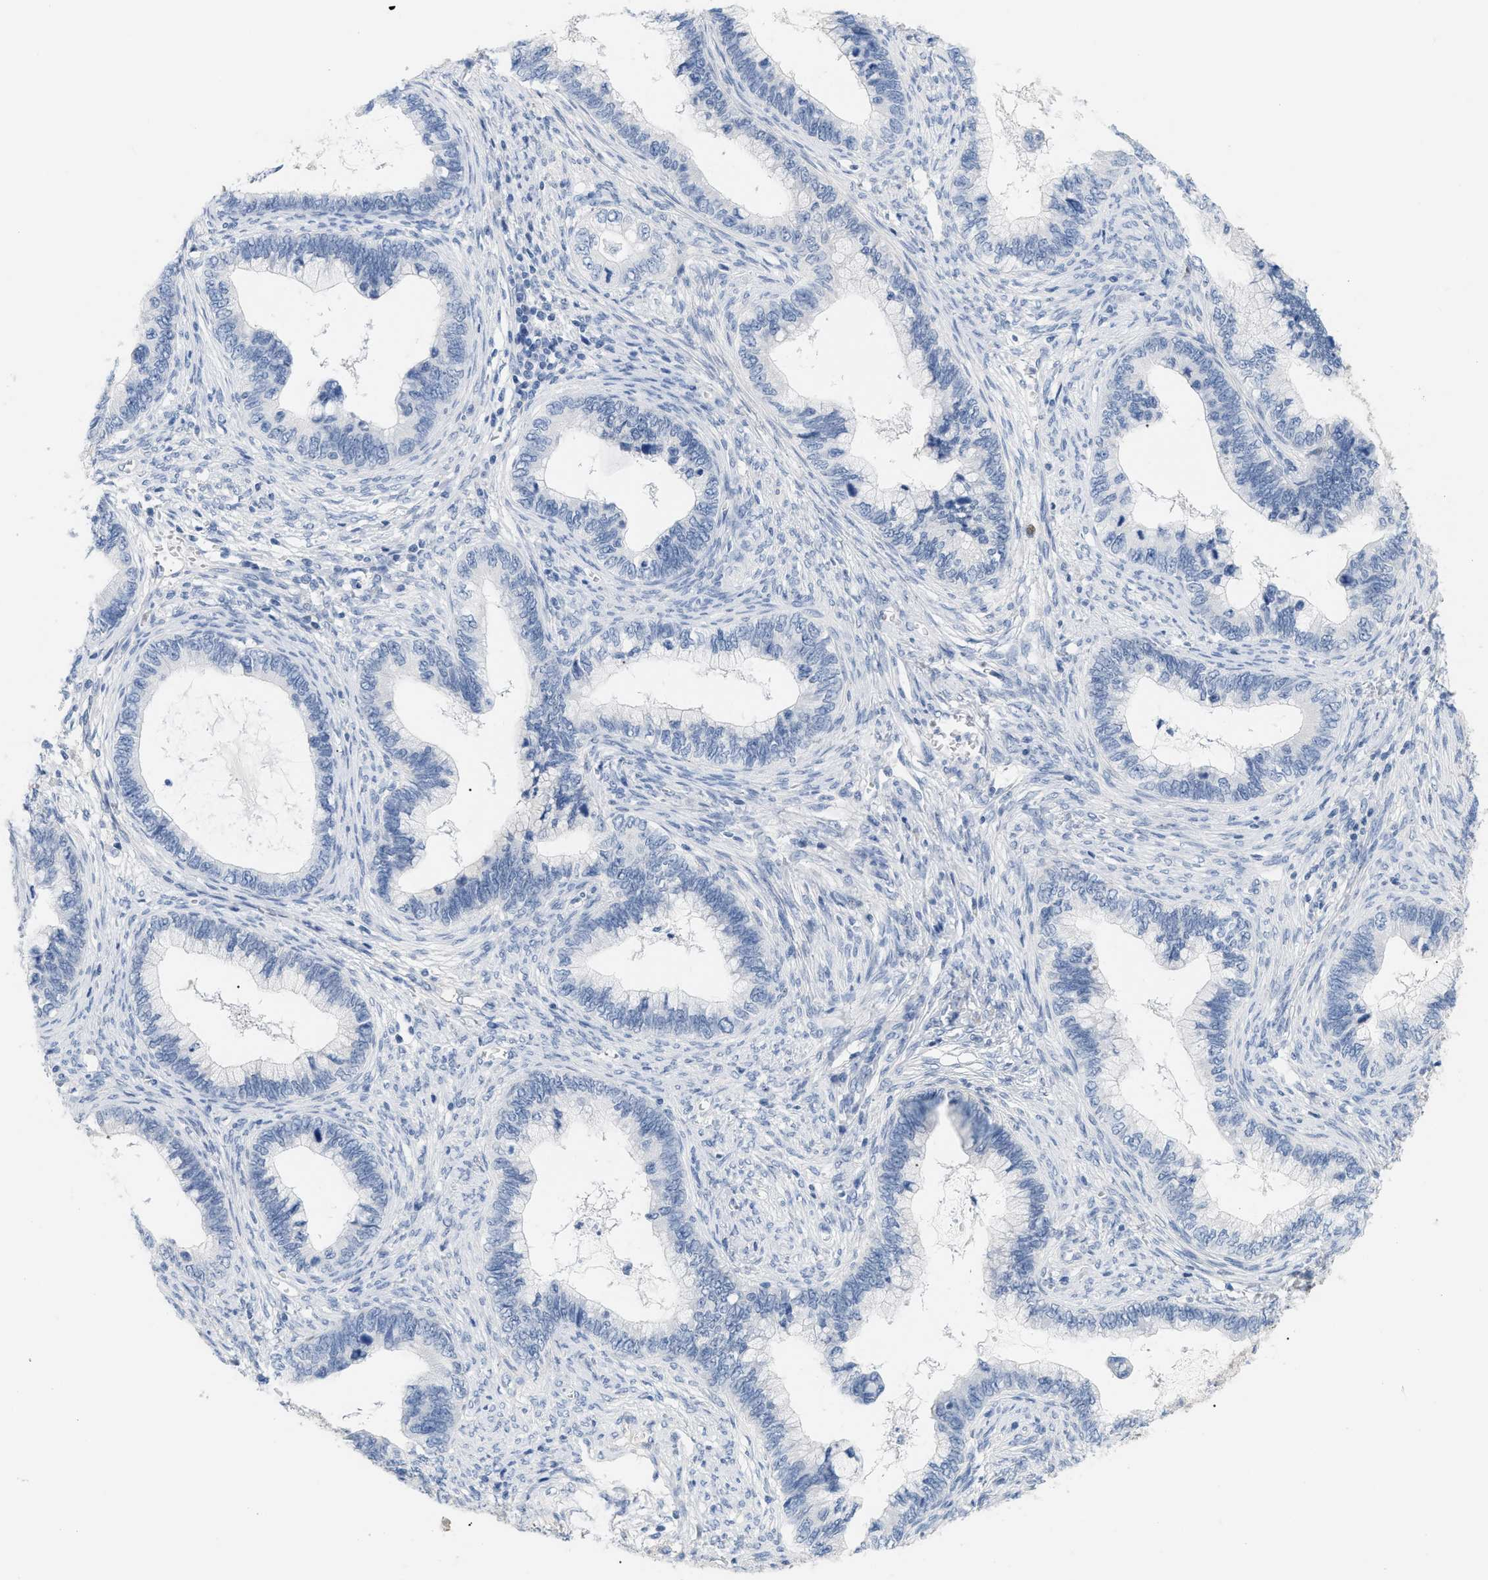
{"staining": {"intensity": "negative", "quantity": "none", "location": "none"}, "tissue": "cervical cancer", "cell_type": "Tumor cells", "image_type": "cancer", "snomed": [{"axis": "morphology", "description": "Adenocarcinoma, NOS"}, {"axis": "topography", "description": "Cervix"}], "caption": "This is a image of immunohistochemistry staining of cervical cancer (adenocarcinoma), which shows no positivity in tumor cells.", "gene": "CFH", "patient": {"sex": "female", "age": 44}}